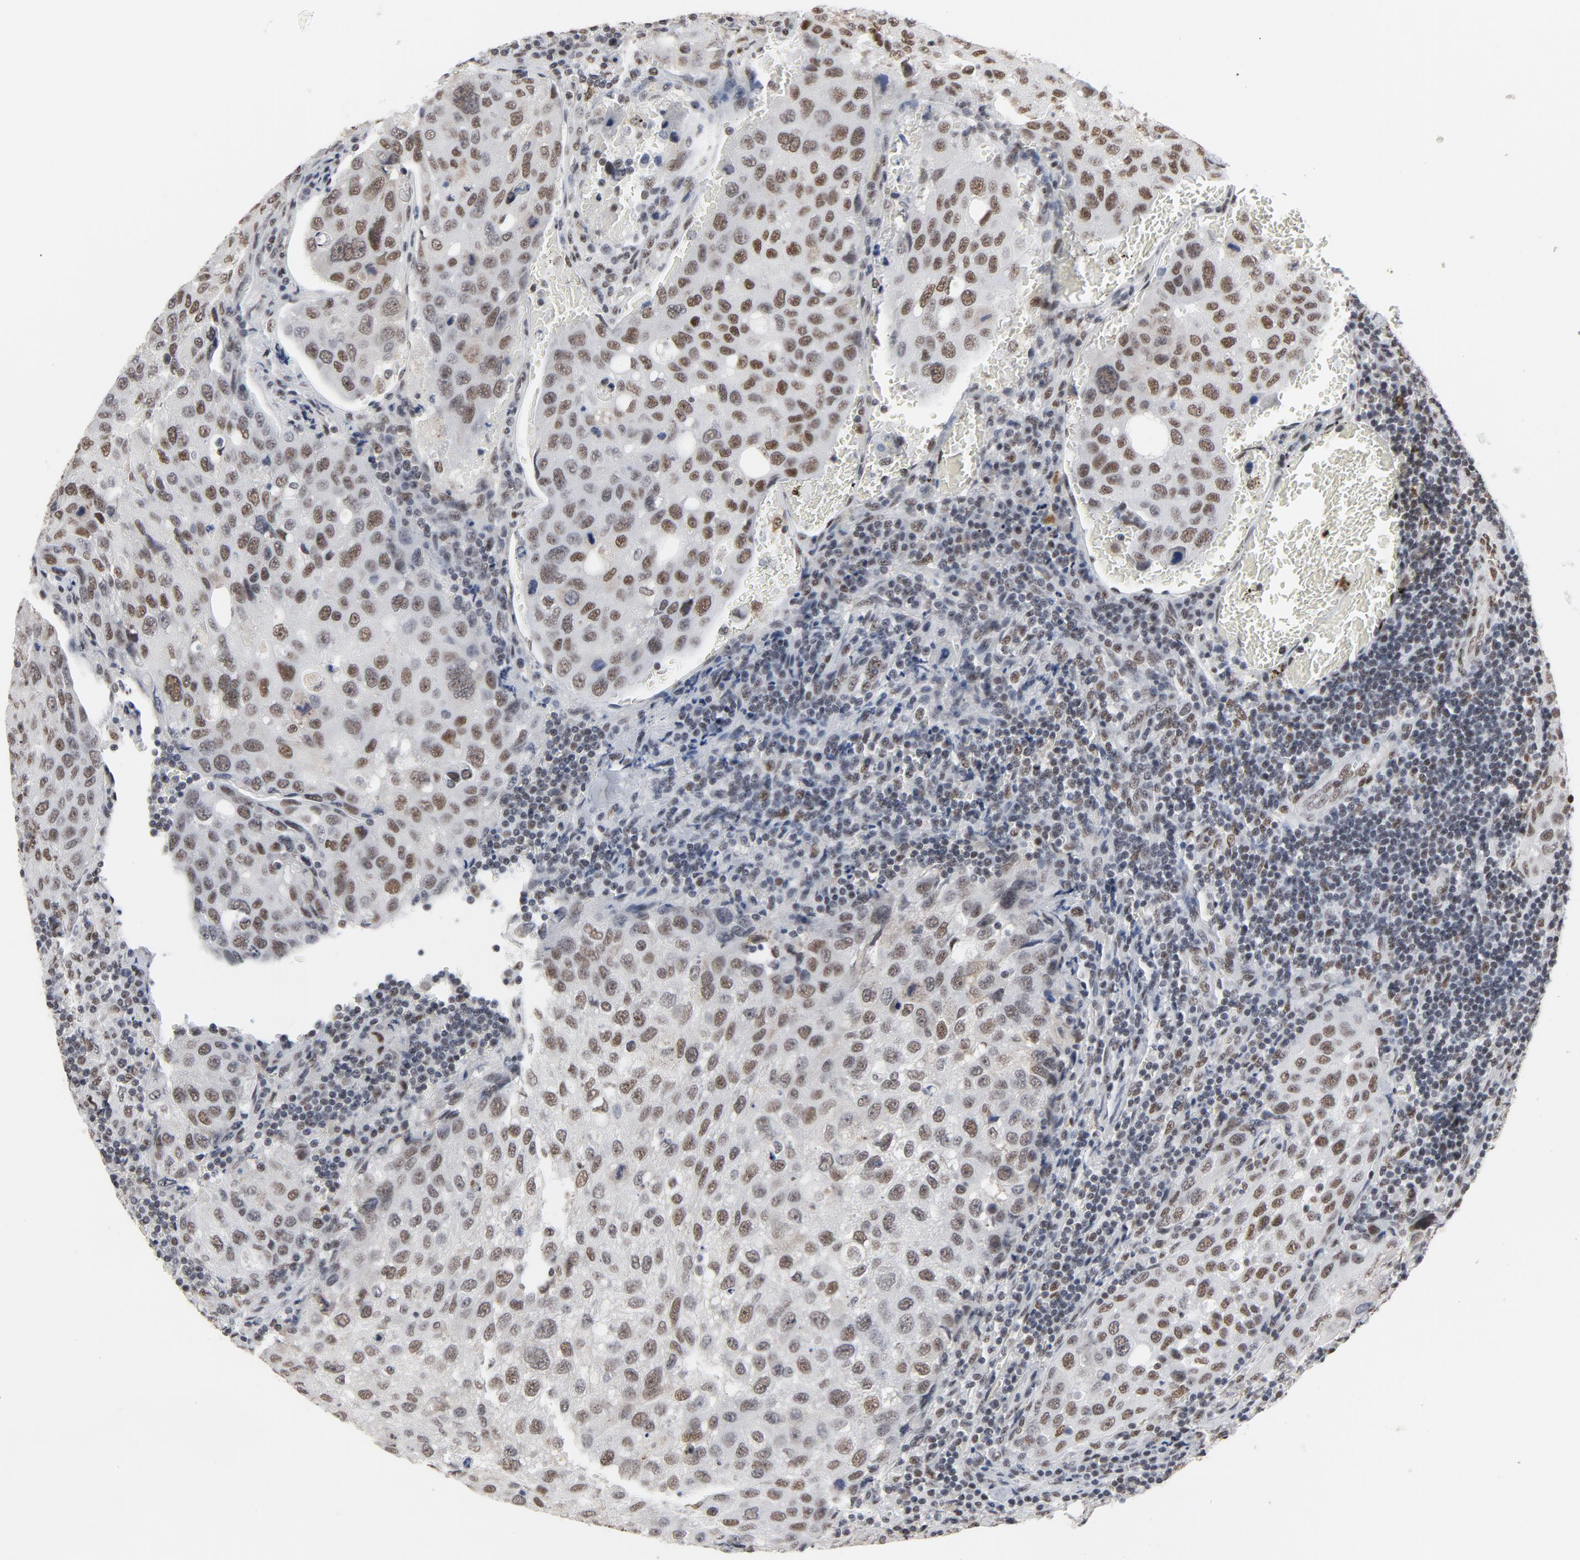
{"staining": {"intensity": "moderate", "quantity": ">75%", "location": "nuclear"}, "tissue": "urothelial cancer", "cell_type": "Tumor cells", "image_type": "cancer", "snomed": [{"axis": "morphology", "description": "Urothelial carcinoma, High grade"}, {"axis": "topography", "description": "Lymph node"}, {"axis": "topography", "description": "Urinary bladder"}], "caption": "Protein staining reveals moderate nuclear expression in about >75% of tumor cells in high-grade urothelial carcinoma.", "gene": "MRE11", "patient": {"sex": "male", "age": 51}}